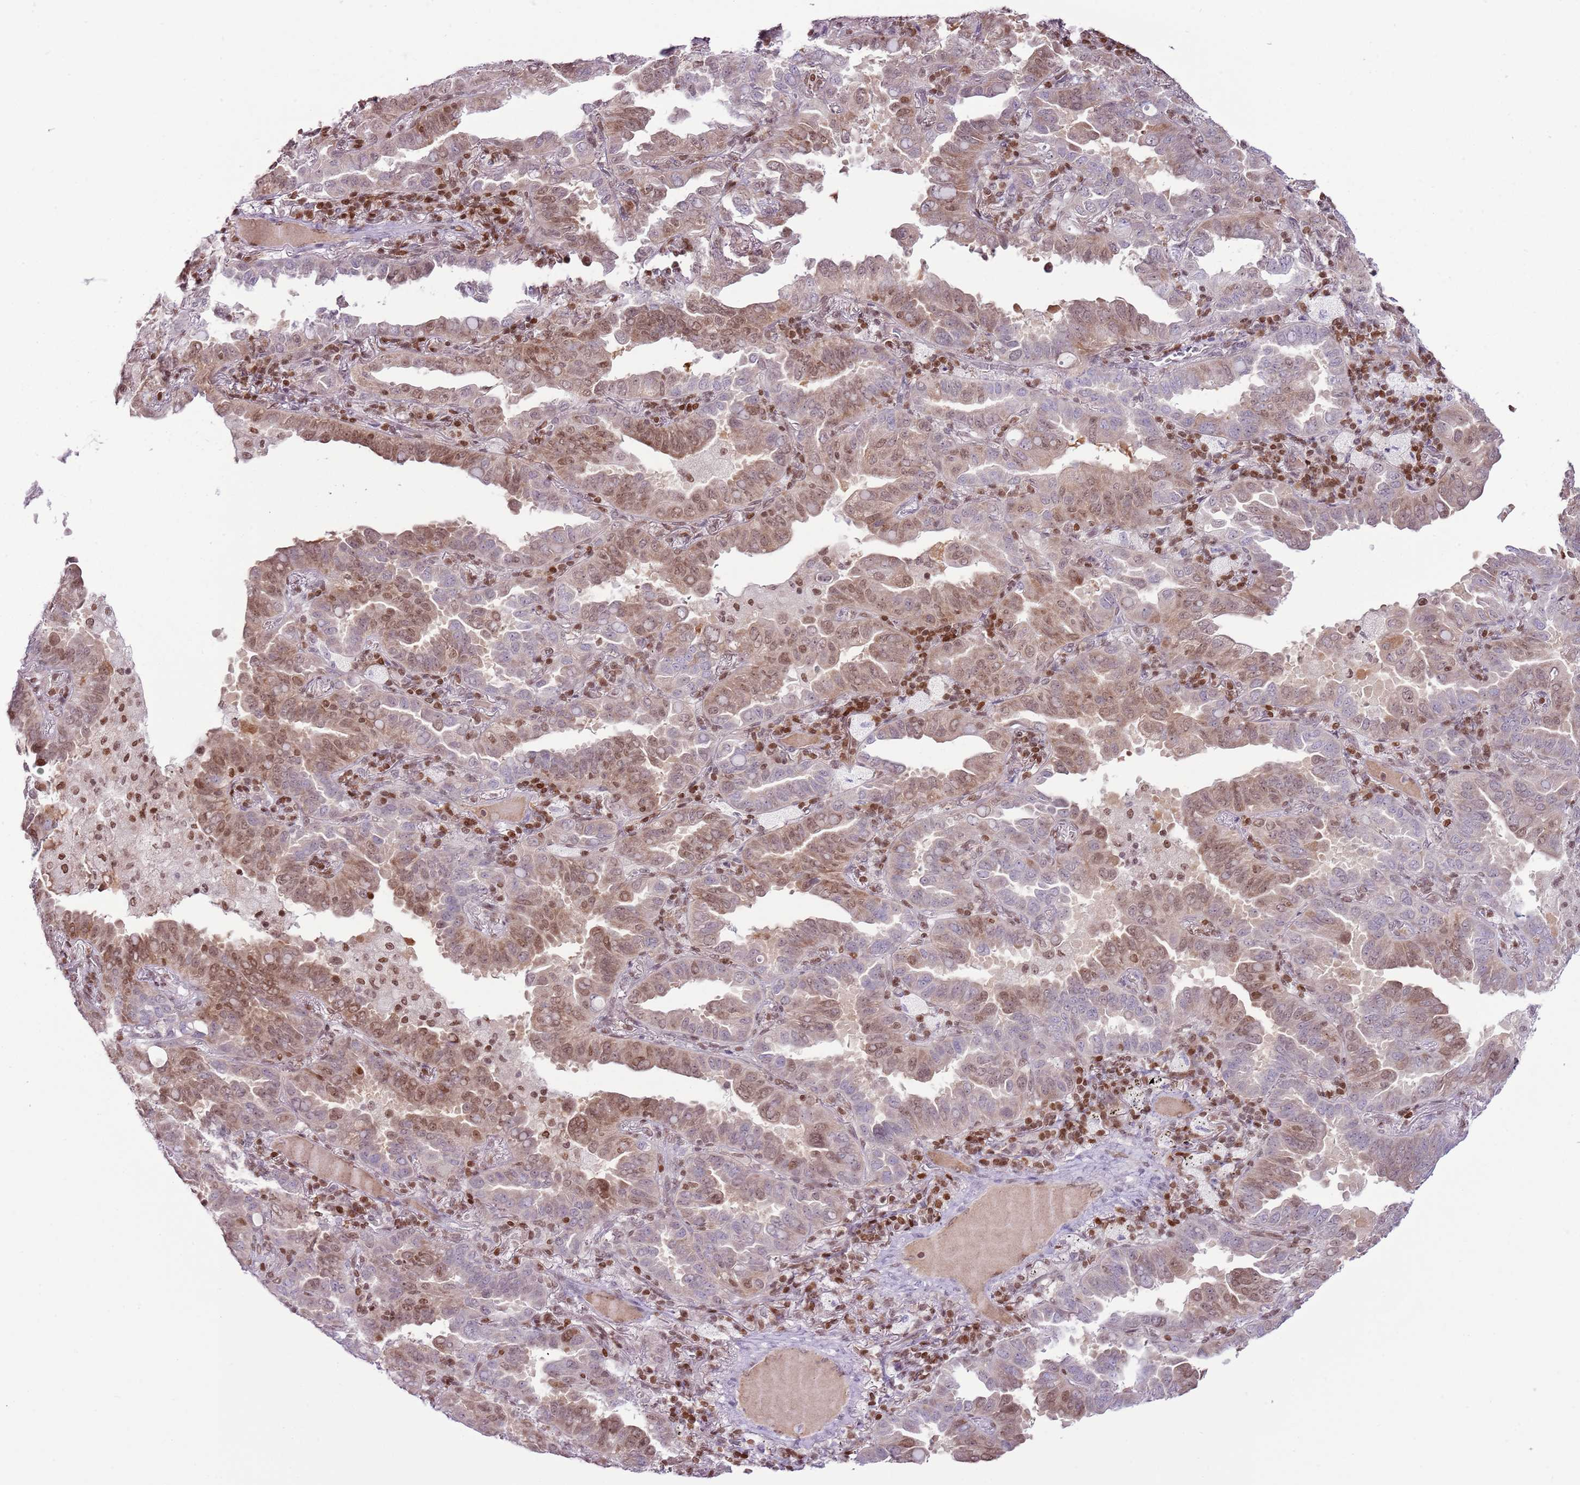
{"staining": {"intensity": "moderate", "quantity": "25%-75%", "location": "nuclear"}, "tissue": "lung cancer", "cell_type": "Tumor cells", "image_type": "cancer", "snomed": [{"axis": "morphology", "description": "Adenocarcinoma, NOS"}, {"axis": "topography", "description": "Lung"}], "caption": "The photomicrograph exhibits immunohistochemical staining of lung adenocarcinoma. There is moderate nuclear expression is identified in approximately 25%-75% of tumor cells. The staining is performed using DAB brown chromogen to label protein expression. The nuclei are counter-stained blue using hematoxylin.", "gene": "SELENOH", "patient": {"sex": "male", "age": 64}}